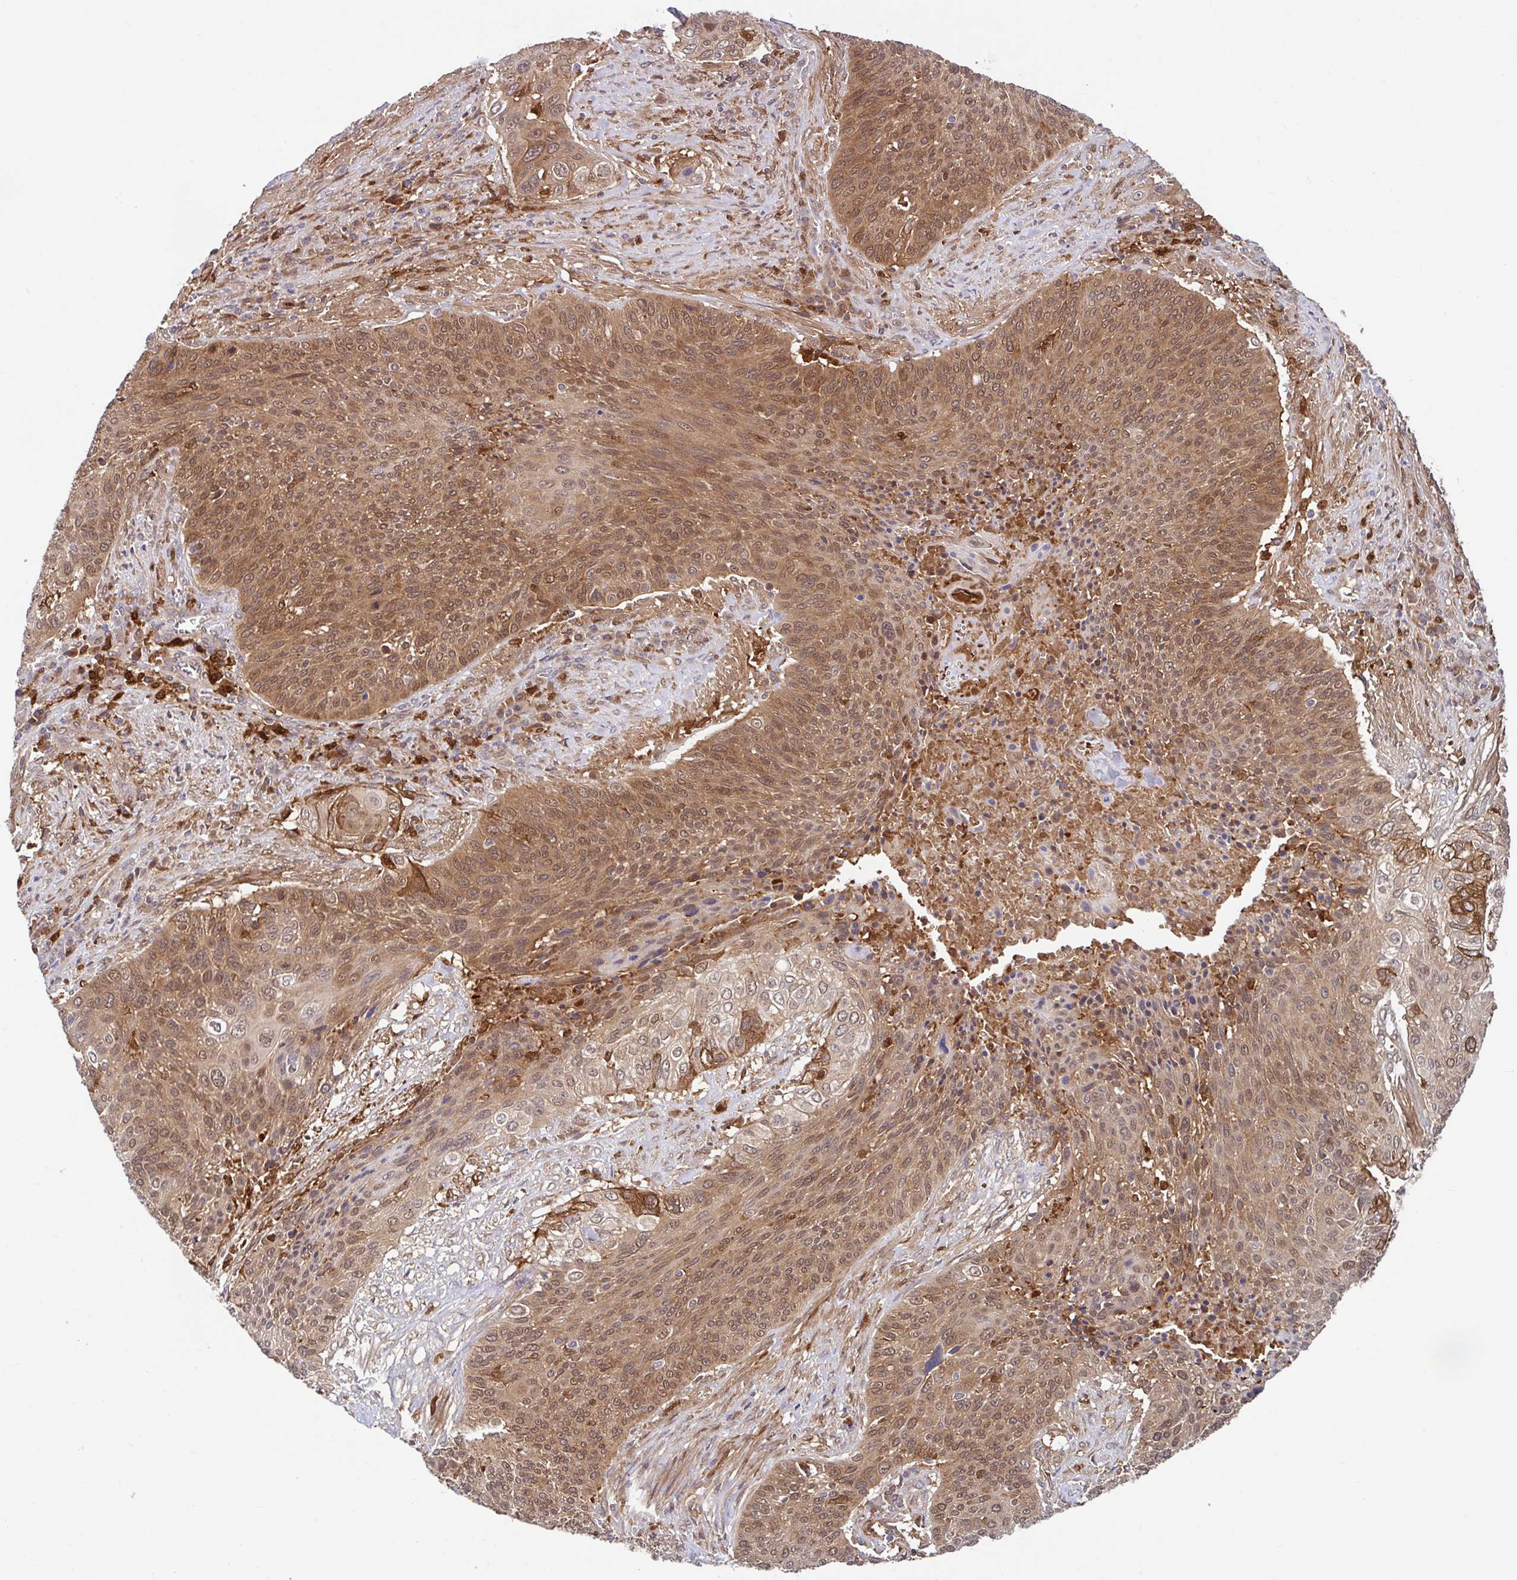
{"staining": {"intensity": "moderate", "quantity": ">75%", "location": "cytoplasmic/membranous,nuclear"}, "tissue": "cervical cancer", "cell_type": "Tumor cells", "image_type": "cancer", "snomed": [{"axis": "morphology", "description": "Squamous cell carcinoma, NOS"}, {"axis": "topography", "description": "Cervix"}], "caption": "Moderate cytoplasmic/membranous and nuclear positivity for a protein is appreciated in approximately >75% of tumor cells of cervical cancer using immunohistochemistry (IHC).", "gene": "BLVRA", "patient": {"sex": "female", "age": 31}}